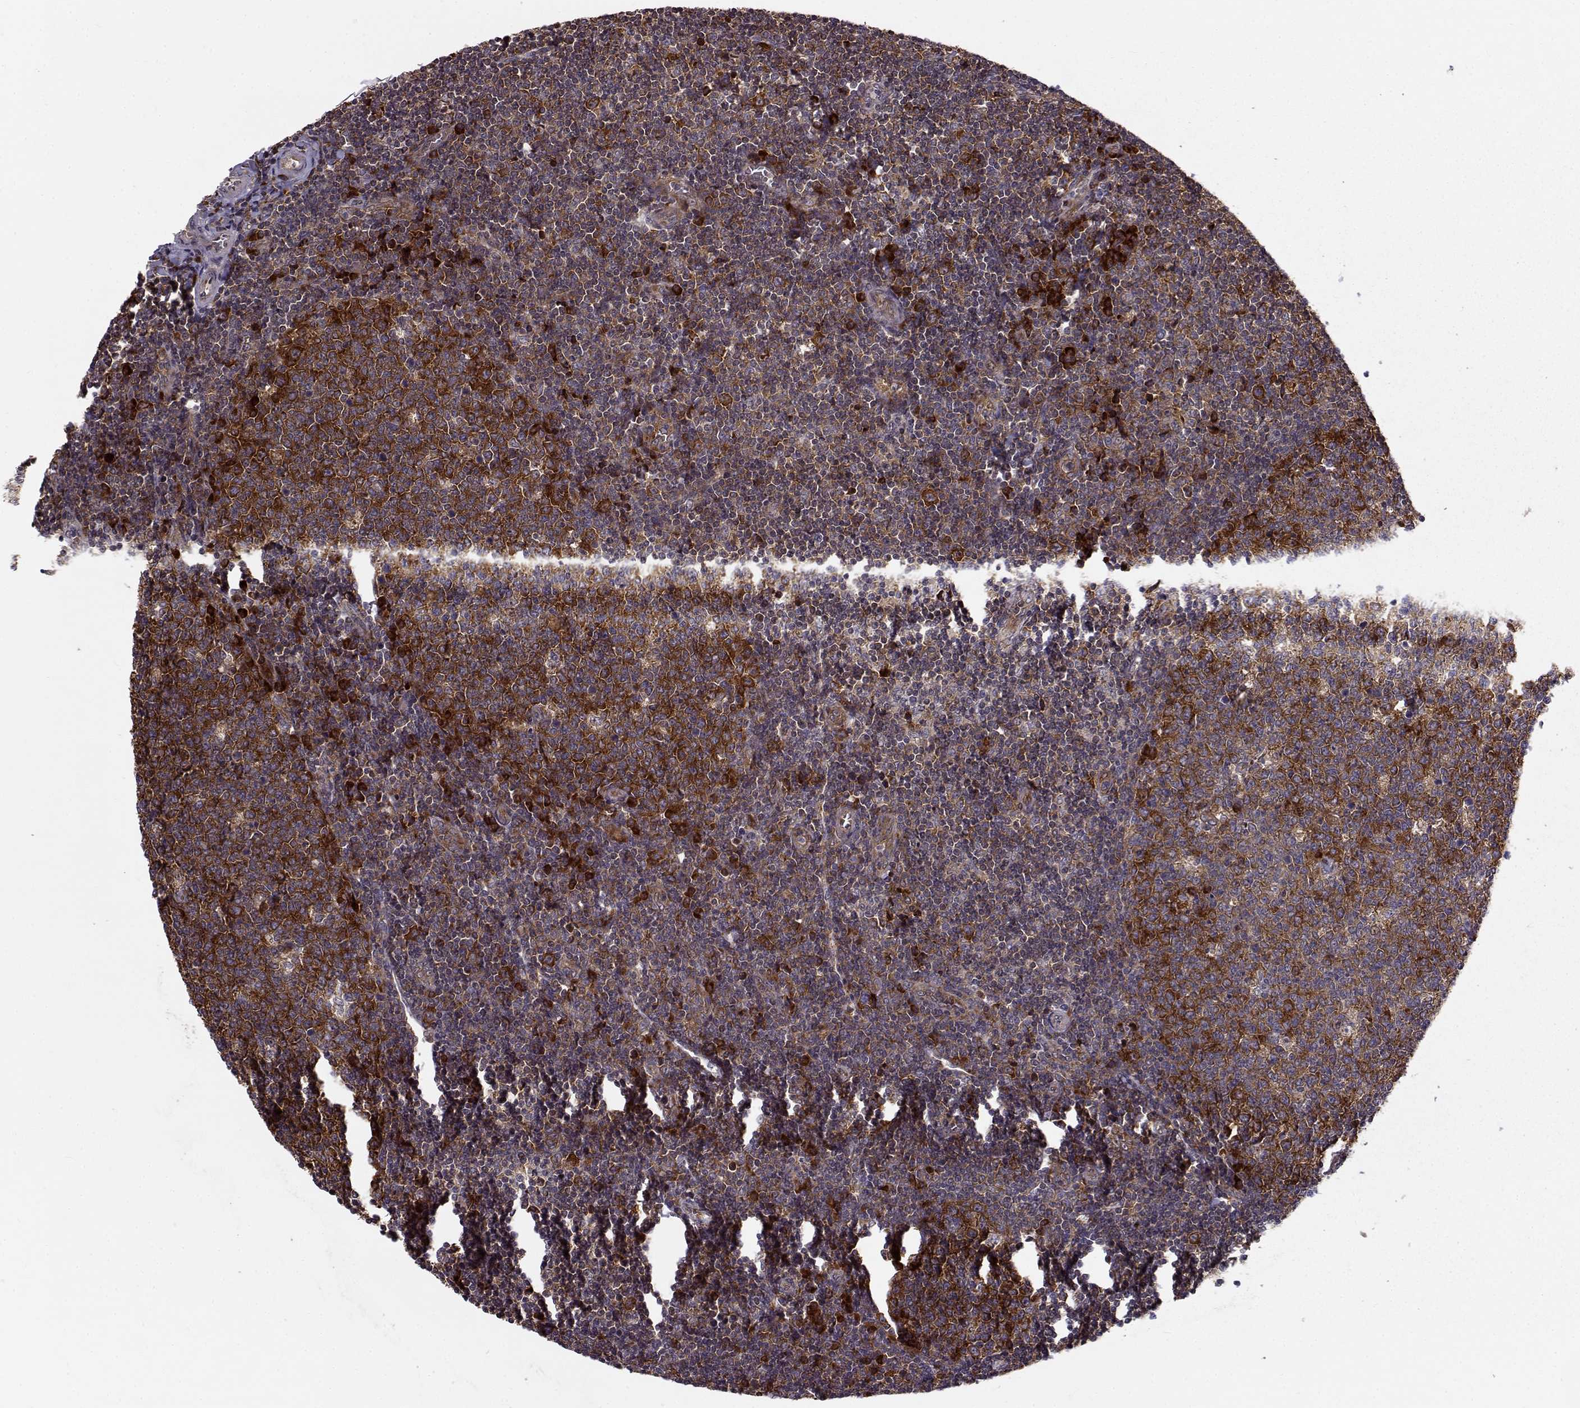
{"staining": {"intensity": "strong", "quantity": ">75%", "location": "cytoplasmic/membranous"}, "tissue": "tonsil", "cell_type": "Germinal center cells", "image_type": "normal", "snomed": [{"axis": "morphology", "description": "Normal tissue, NOS"}, {"axis": "topography", "description": "Tonsil"}], "caption": "The micrograph exhibits staining of normal tonsil, revealing strong cytoplasmic/membranous protein expression (brown color) within germinal center cells.", "gene": "RPL31", "patient": {"sex": "female", "age": 13}}